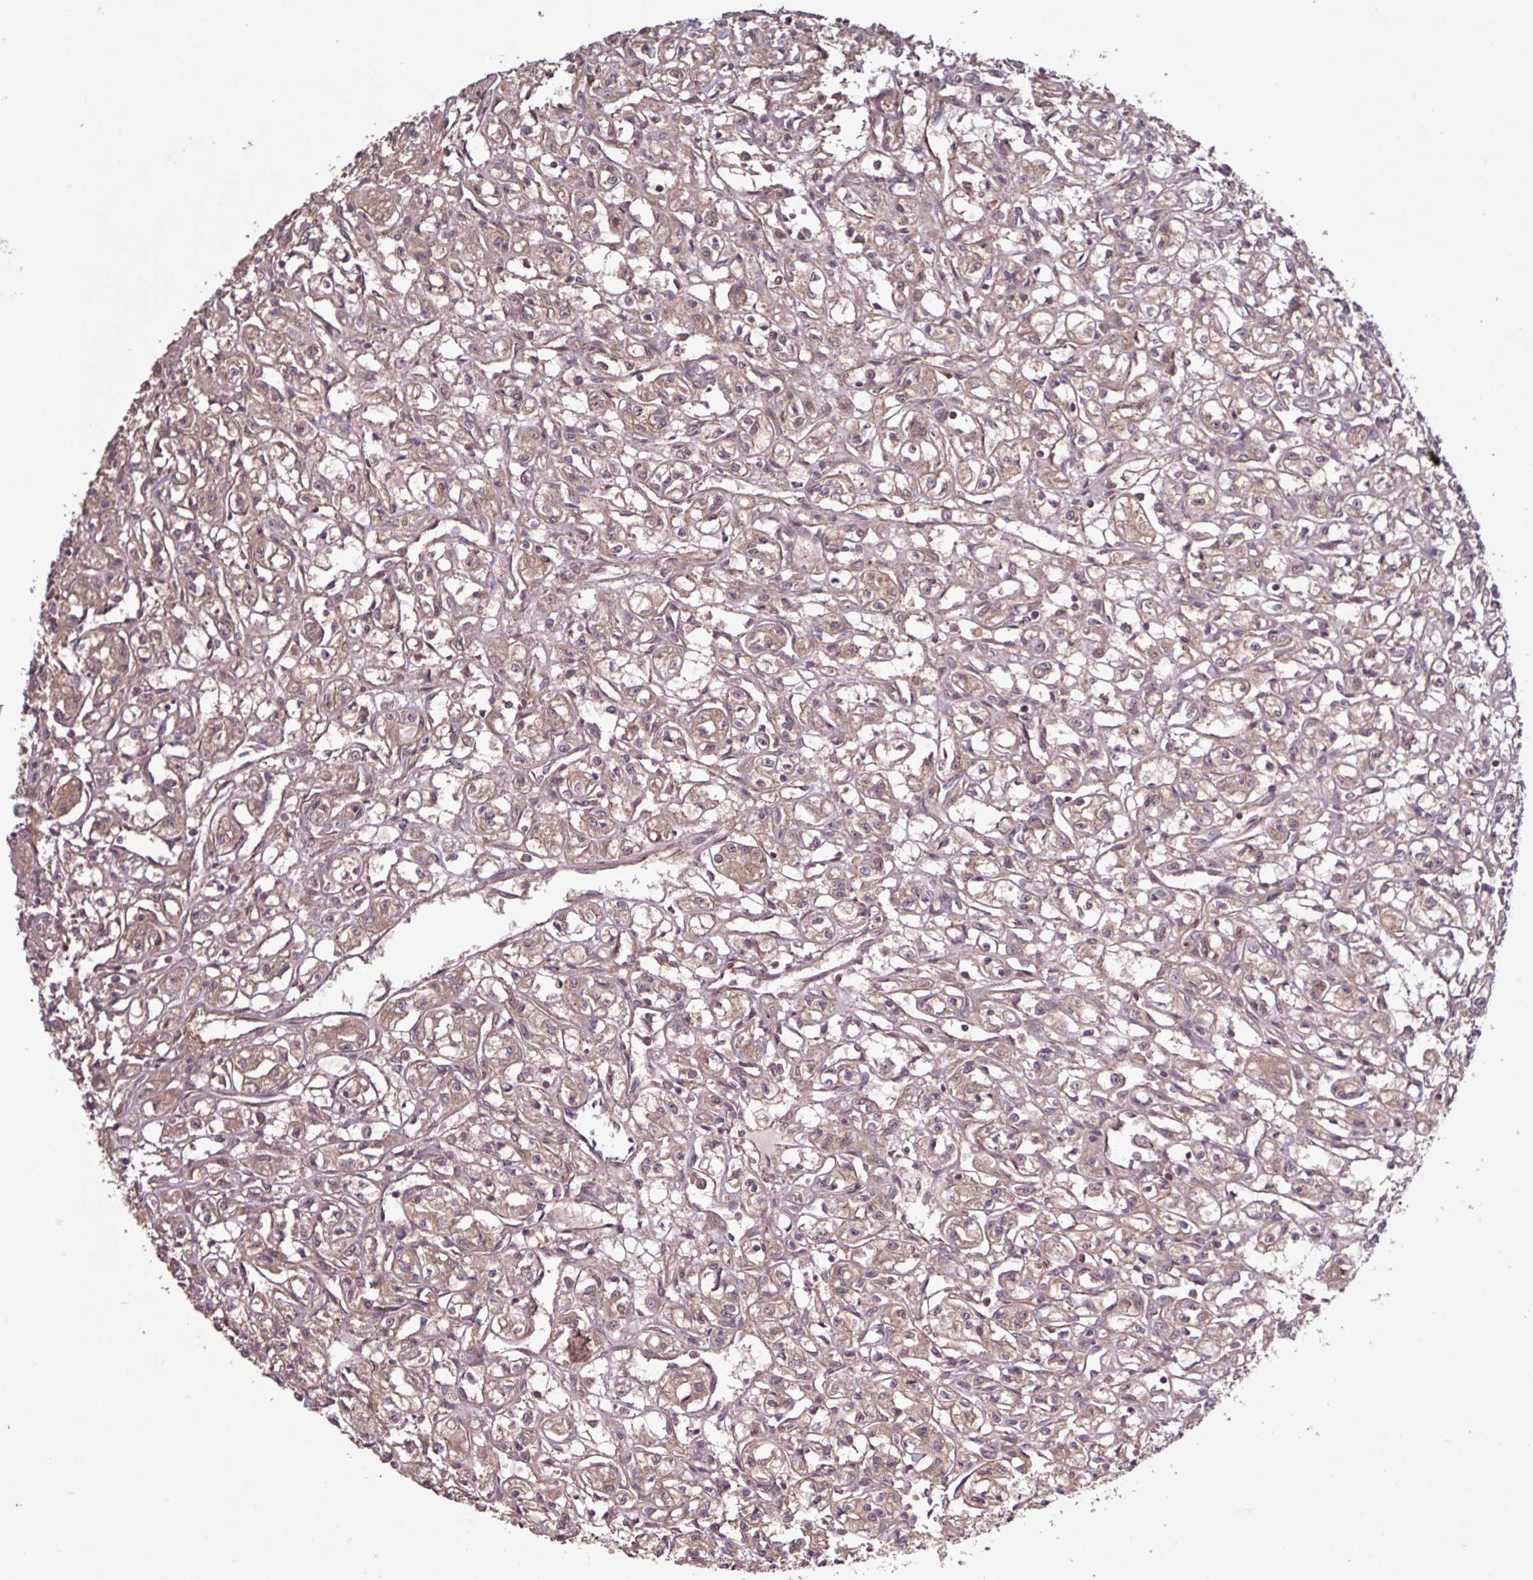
{"staining": {"intensity": "weak", "quantity": ">75%", "location": "cytoplasmic/membranous"}, "tissue": "renal cancer", "cell_type": "Tumor cells", "image_type": "cancer", "snomed": [{"axis": "morphology", "description": "Adenocarcinoma, NOS"}, {"axis": "topography", "description": "Kidney"}], "caption": "Renal cancer was stained to show a protein in brown. There is low levels of weak cytoplasmic/membranous expression in about >75% of tumor cells.", "gene": "TRABD2A", "patient": {"sex": "male", "age": 56}}